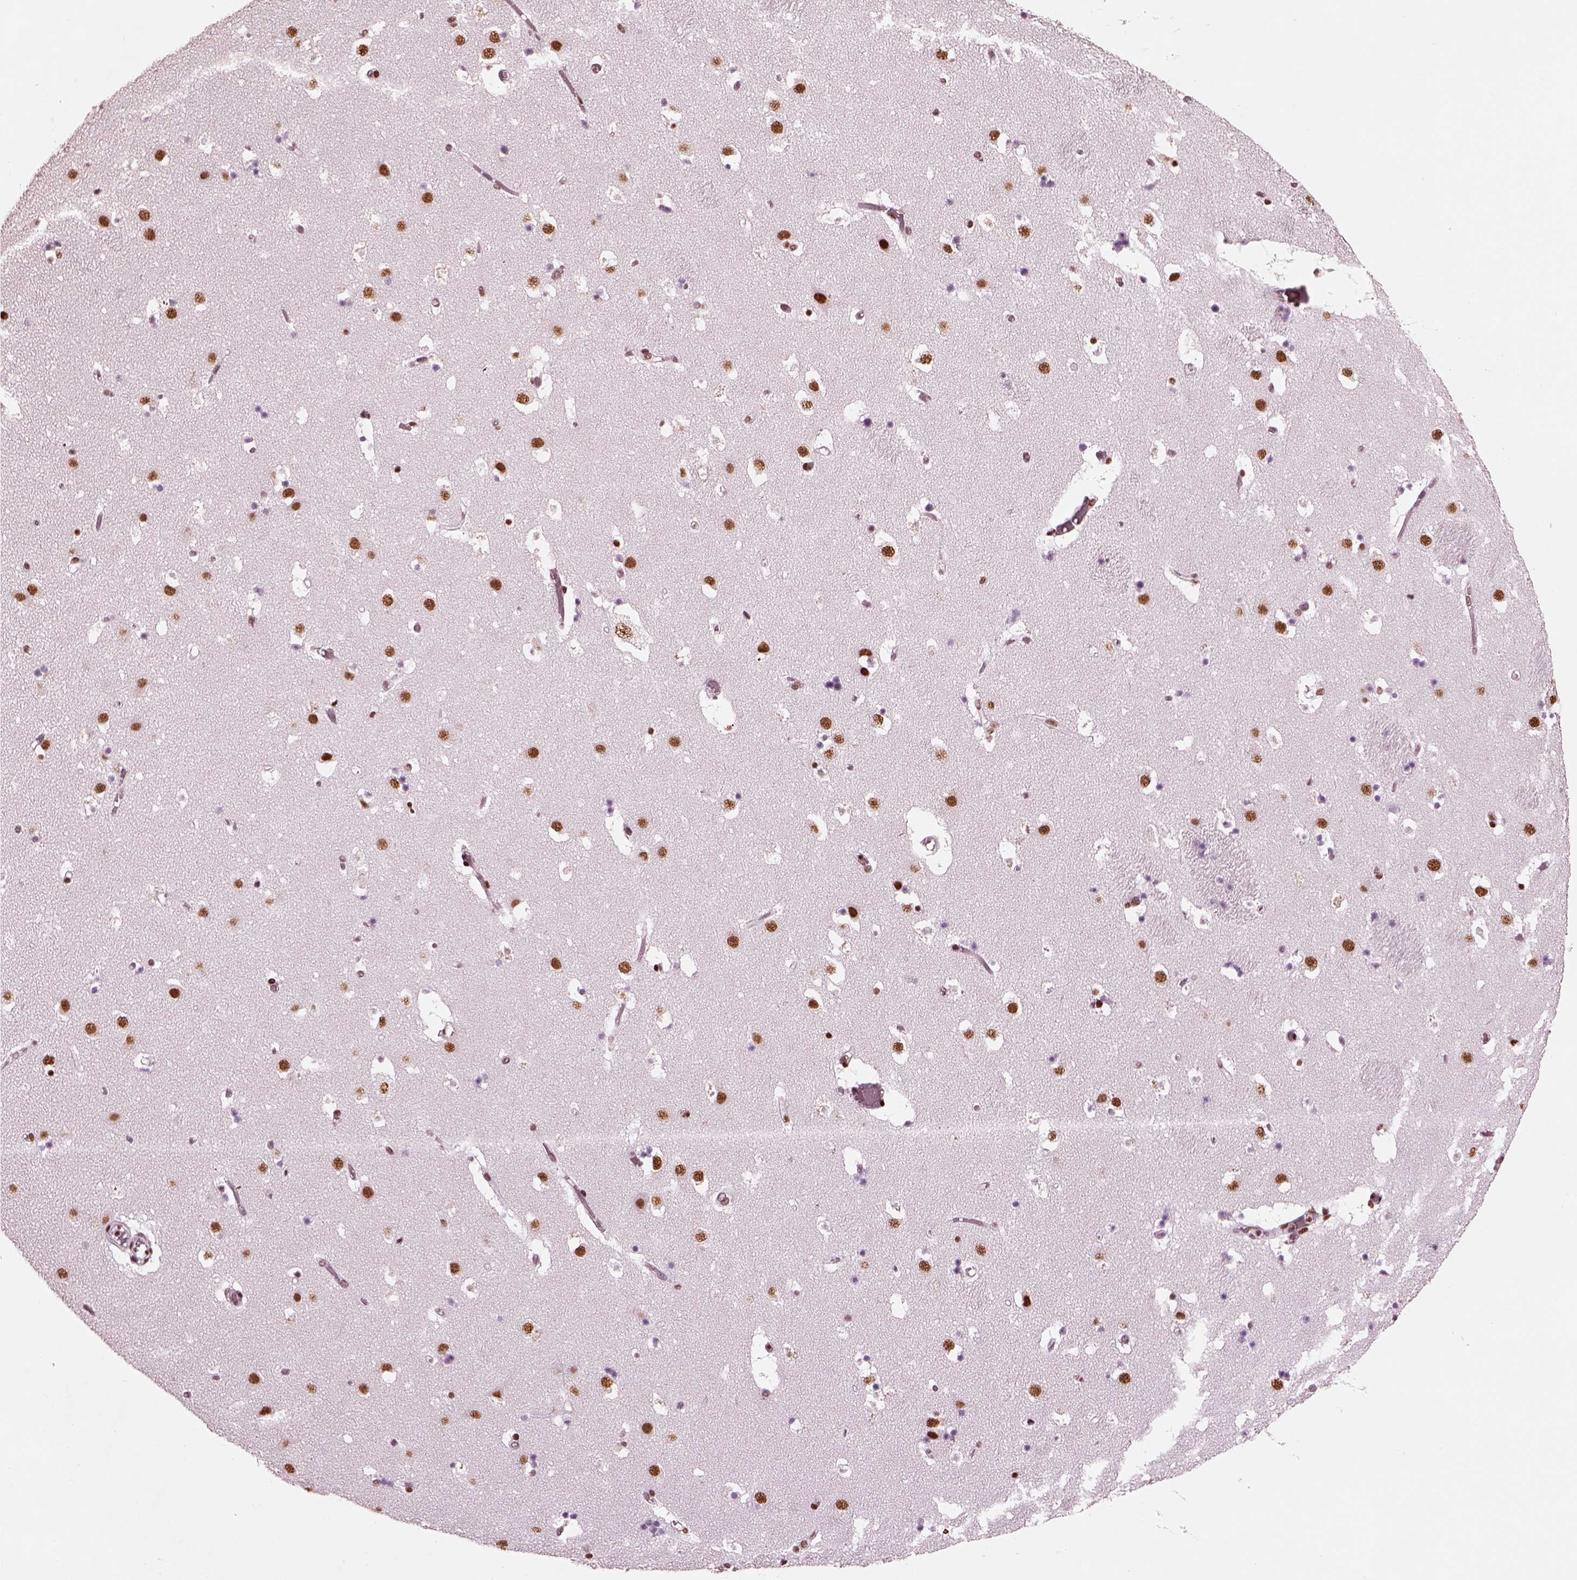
{"staining": {"intensity": "strong", "quantity": ">75%", "location": "nuclear"}, "tissue": "caudate", "cell_type": "Glial cells", "image_type": "normal", "snomed": [{"axis": "morphology", "description": "Normal tissue, NOS"}, {"axis": "topography", "description": "Lateral ventricle wall"}], "caption": "Normal caudate displays strong nuclear positivity in approximately >75% of glial cells (brown staining indicates protein expression, while blue staining denotes nuclei)..", "gene": "CBFA2T3", "patient": {"sex": "female", "age": 42}}